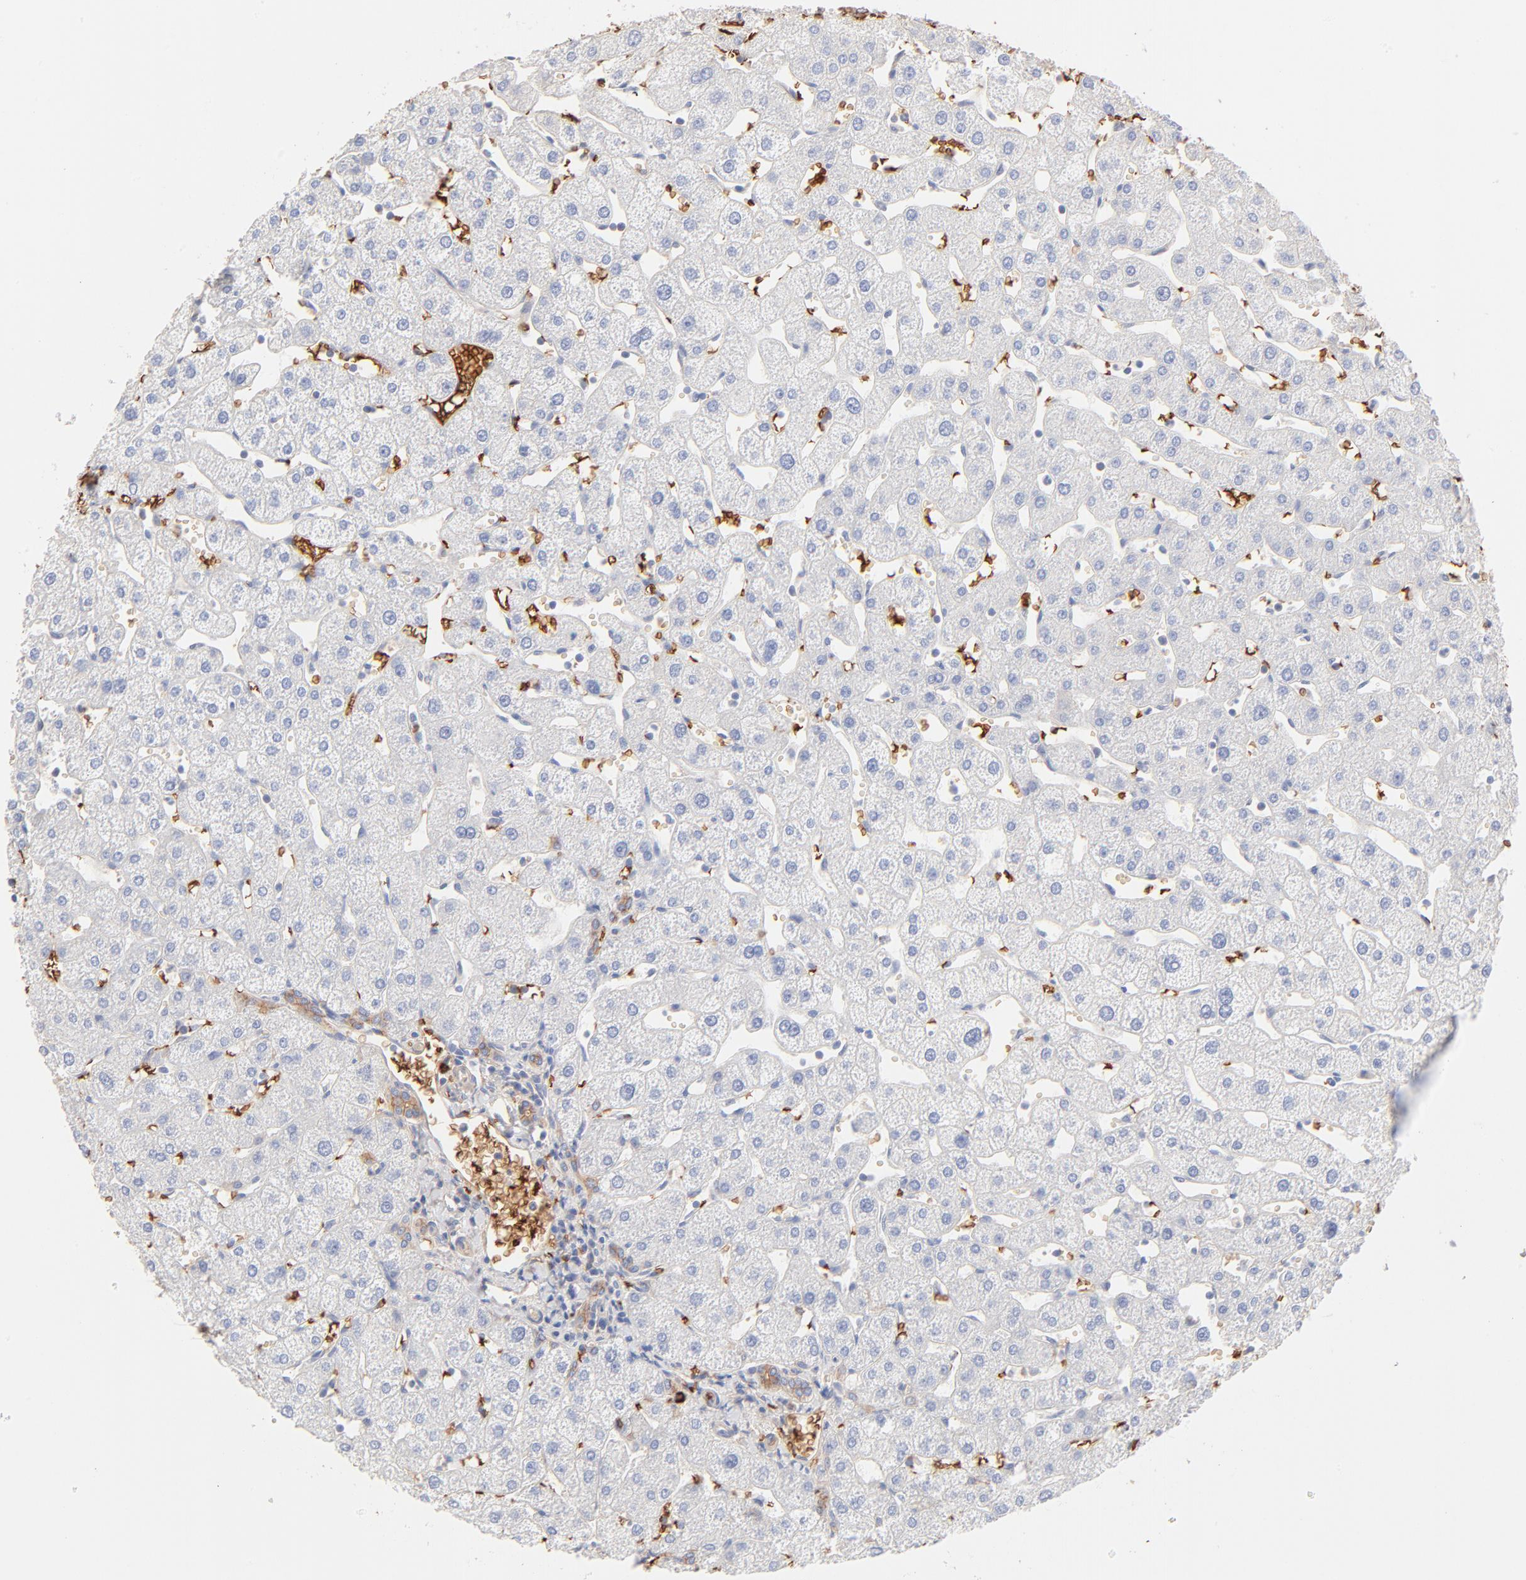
{"staining": {"intensity": "weak", "quantity": ">75%", "location": "cytoplasmic/membranous"}, "tissue": "liver", "cell_type": "Cholangiocytes", "image_type": "normal", "snomed": [{"axis": "morphology", "description": "Normal tissue, NOS"}, {"axis": "topography", "description": "Liver"}], "caption": "Unremarkable liver shows weak cytoplasmic/membranous expression in approximately >75% of cholangiocytes The staining is performed using DAB (3,3'-diaminobenzidine) brown chromogen to label protein expression. The nuclei are counter-stained blue using hematoxylin..", "gene": "SPTB", "patient": {"sex": "male", "age": 67}}